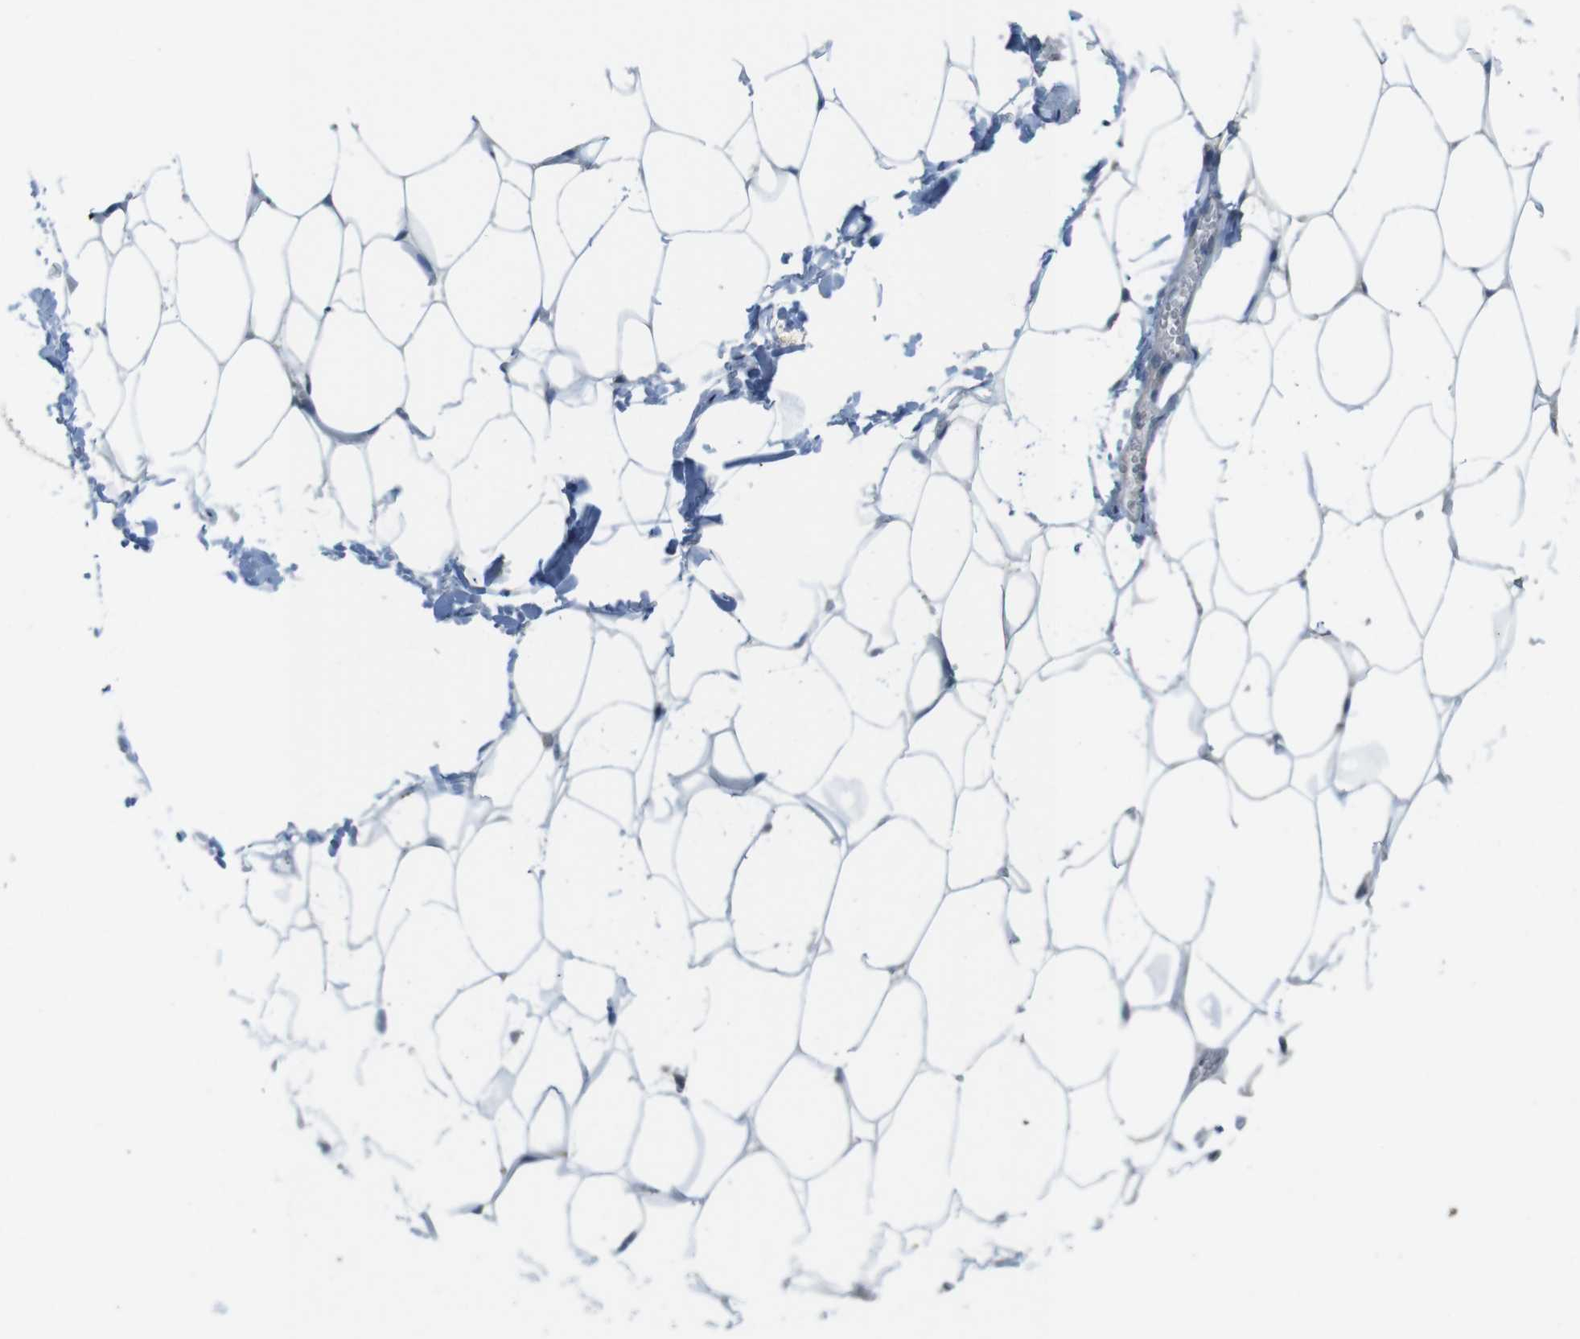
{"staining": {"intensity": "negative", "quantity": "none", "location": "none"}, "tissue": "adipose tissue", "cell_type": "Adipocytes", "image_type": "normal", "snomed": [{"axis": "morphology", "description": "Normal tissue, NOS"}, {"axis": "topography", "description": "Breast"}, {"axis": "topography", "description": "Adipose tissue"}], "caption": "This is an immunohistochemistry micrograph of normal human adipose tissue. There is no positivity in adipocytes.", "gene": "ANK2", "patient": {"sex": "female", "age": 25}}